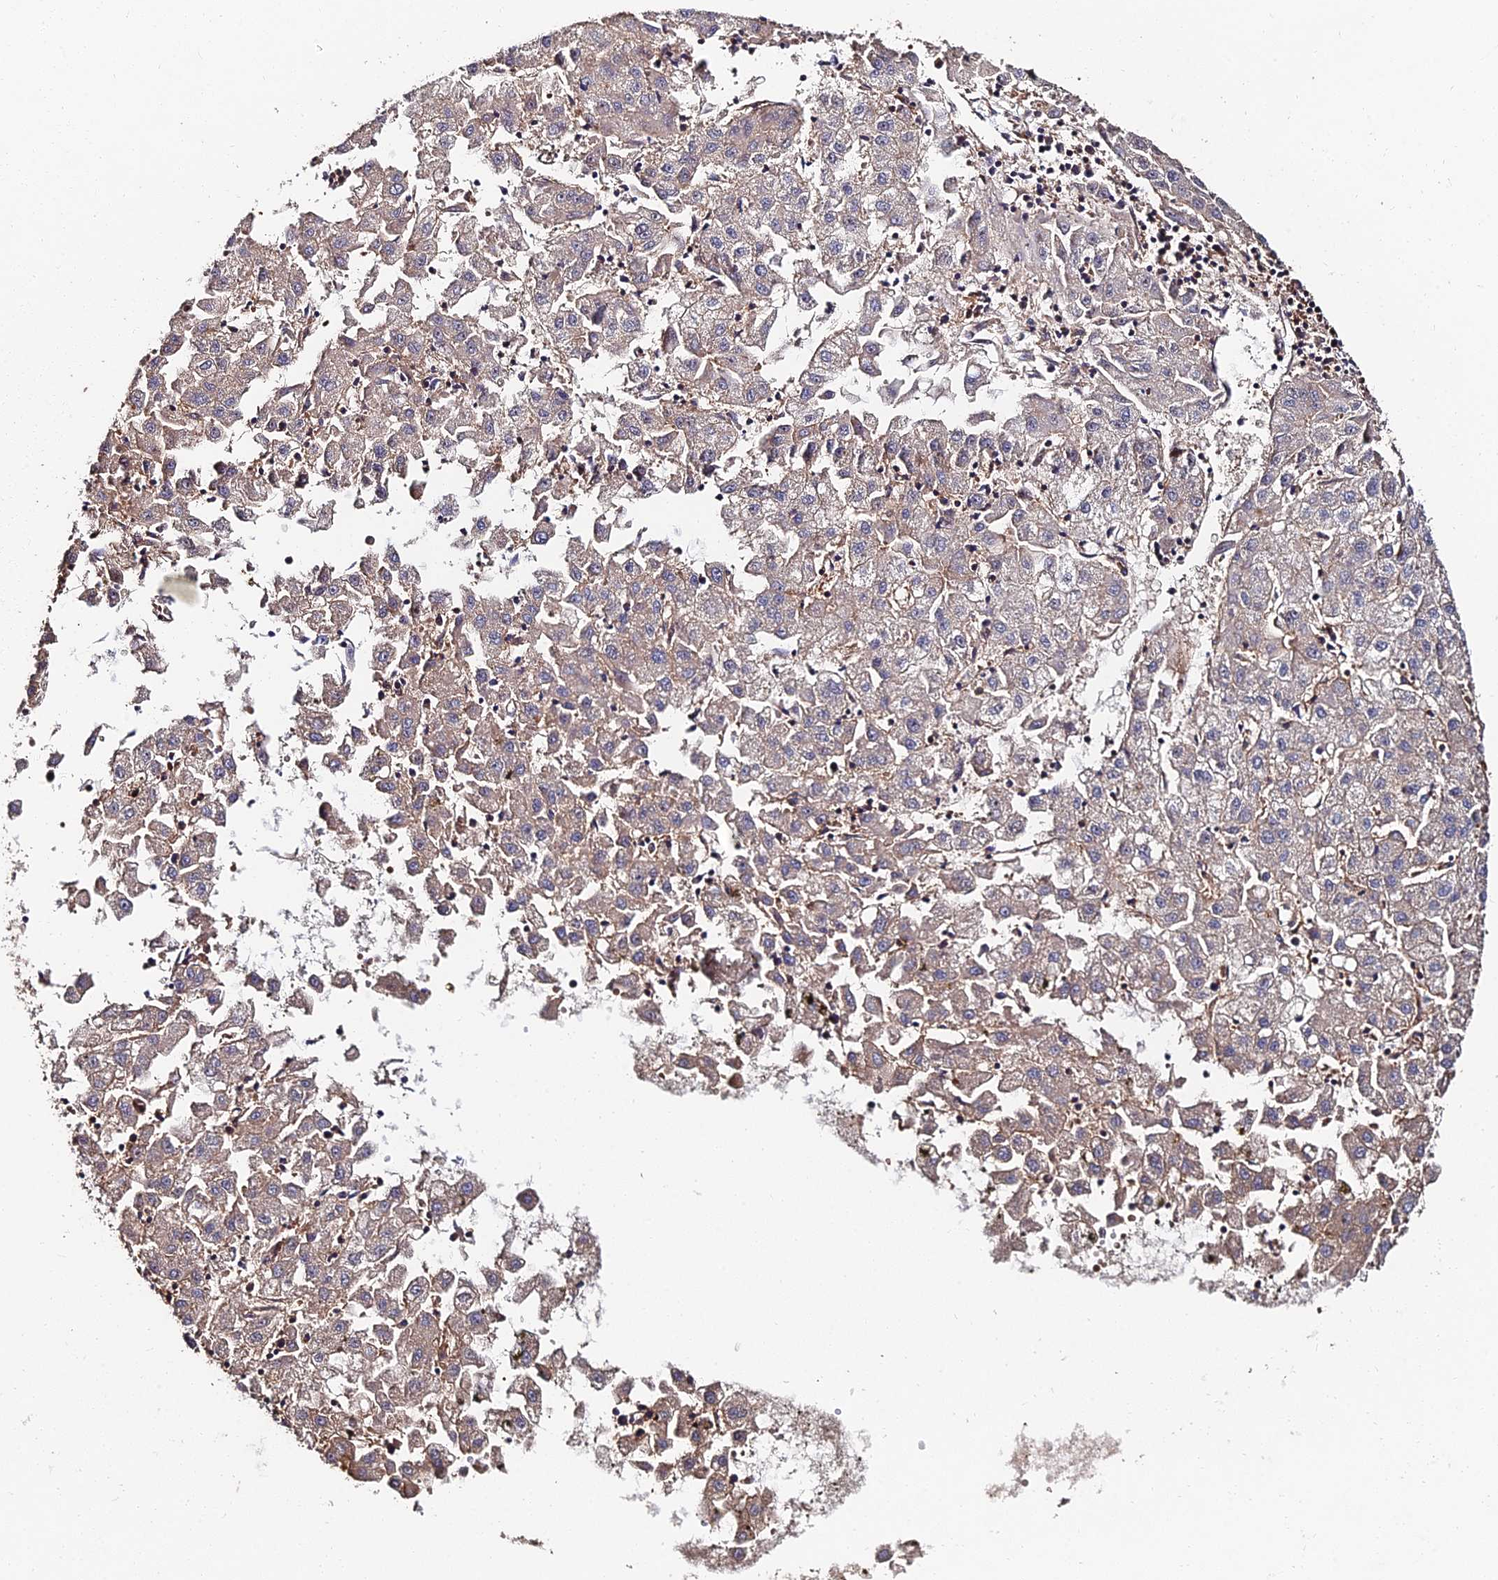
{"staining": {"intensity": "weak", "quantity": "<25%", "location": "cytoplasmic/membranous"}, "tissue": "liver cancer", "cell_type": "Tumor cells", "image_type": "cancer", "snomed": [{"axis": "morphology", "description": "Carcinoma, Hepatocellular, NOS"}, {"axis": "topography", "description": "Liver"}], "caption": "IHC micrograph of human liver cancer (hepatocellular carcinoma) stained for a protein (brown), which demonstrates no positivity in tumor cells.", "gene": "EXT1", "patient": {"sex": "male", "age": 72}}